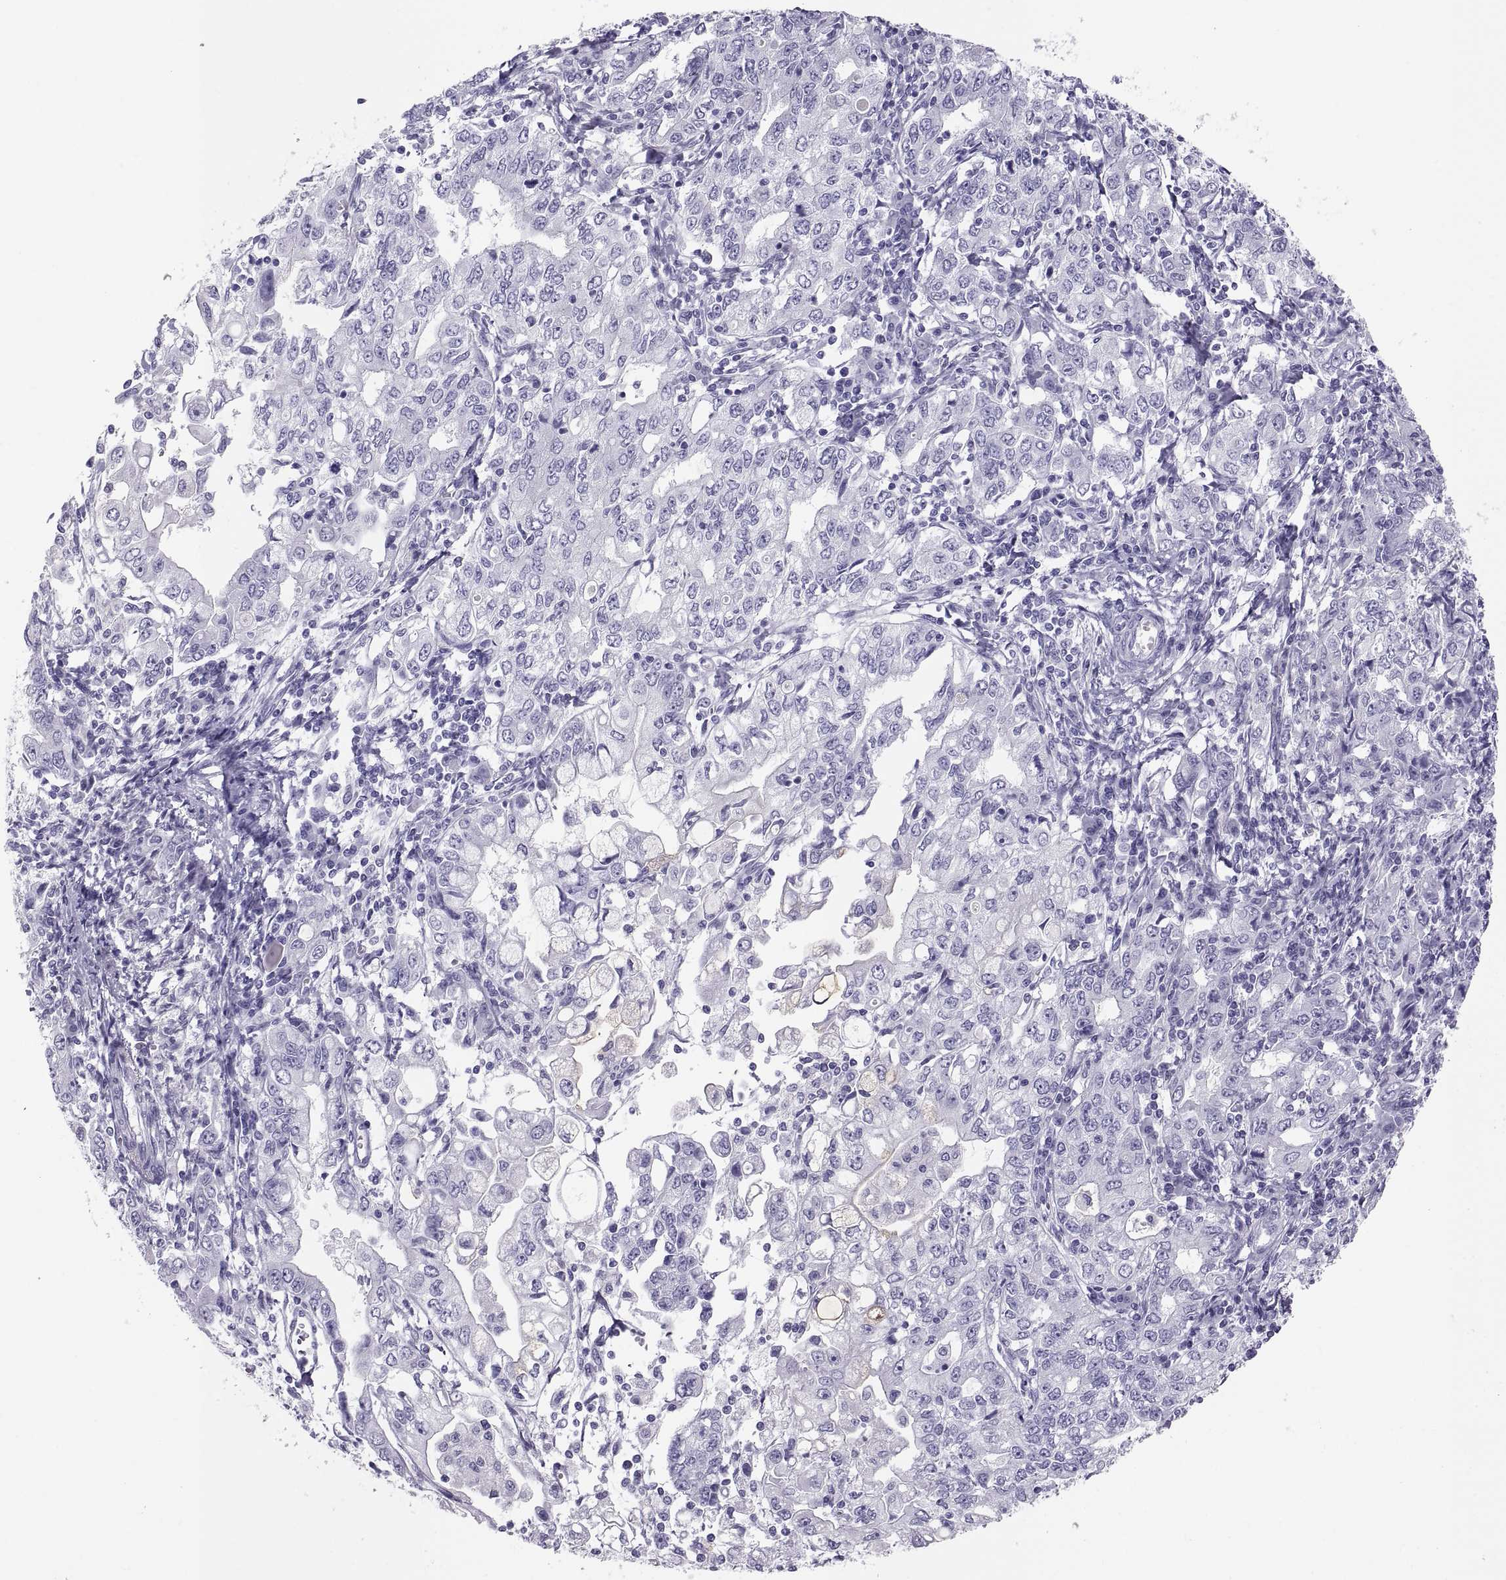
{"staining": {"intensity": "negative", "quantity": "none", "location": "none"}, "tissue": "stomach cancer", "cell_type": "Tumor cells", "image_type": "cancer", "snomed": [{"axis": "morphology", "description": "Adenocarcinoma, NOS"}, {"axis": "topography", "description": "Stomach, lower"}], "caption": "Tumor cells are negative for brown protein staining in stomach adenocarcinoma.", "gene": "SEMG1", "patient": {"sex": "female", "age": 72}}